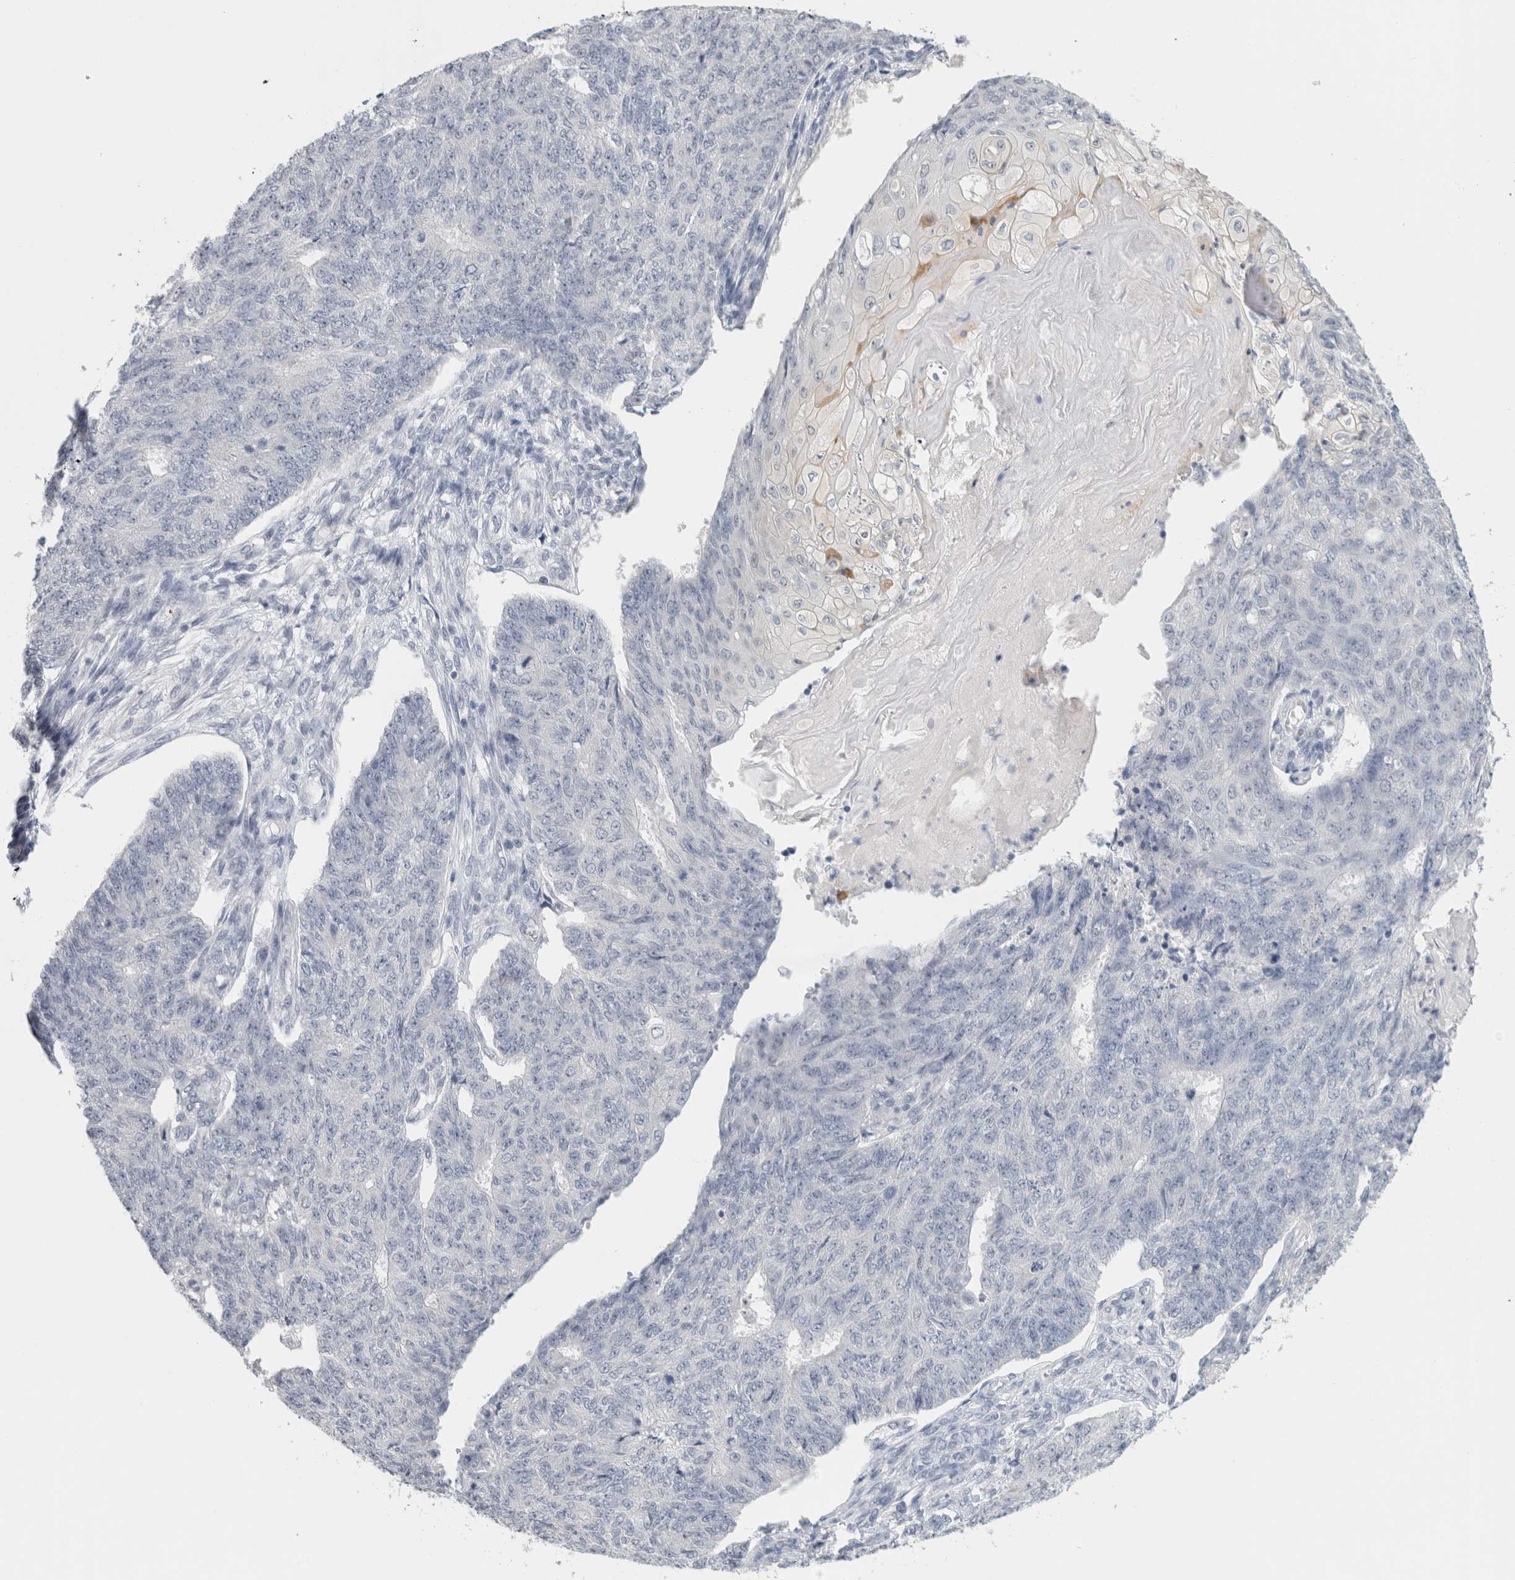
{"staining": {"intensity": "negative", "quantity": "none", "location": "none"}, "tissue": "endometrial cancer", "cell_type": "Tumor cells", "image_type": "cancer", "snomed": [{"axis": "morphology", "description": "Adenocarcinoma, NOS"}, {"axis": "topography", "description": "Endometrium"}], "caption": "Endometrial cancer (adenocarcinoma) stained for a protein using IHC shows no positivity tumor cells.", "gene": "TONSL", "patient": {"sex": "female", "age": 32}}